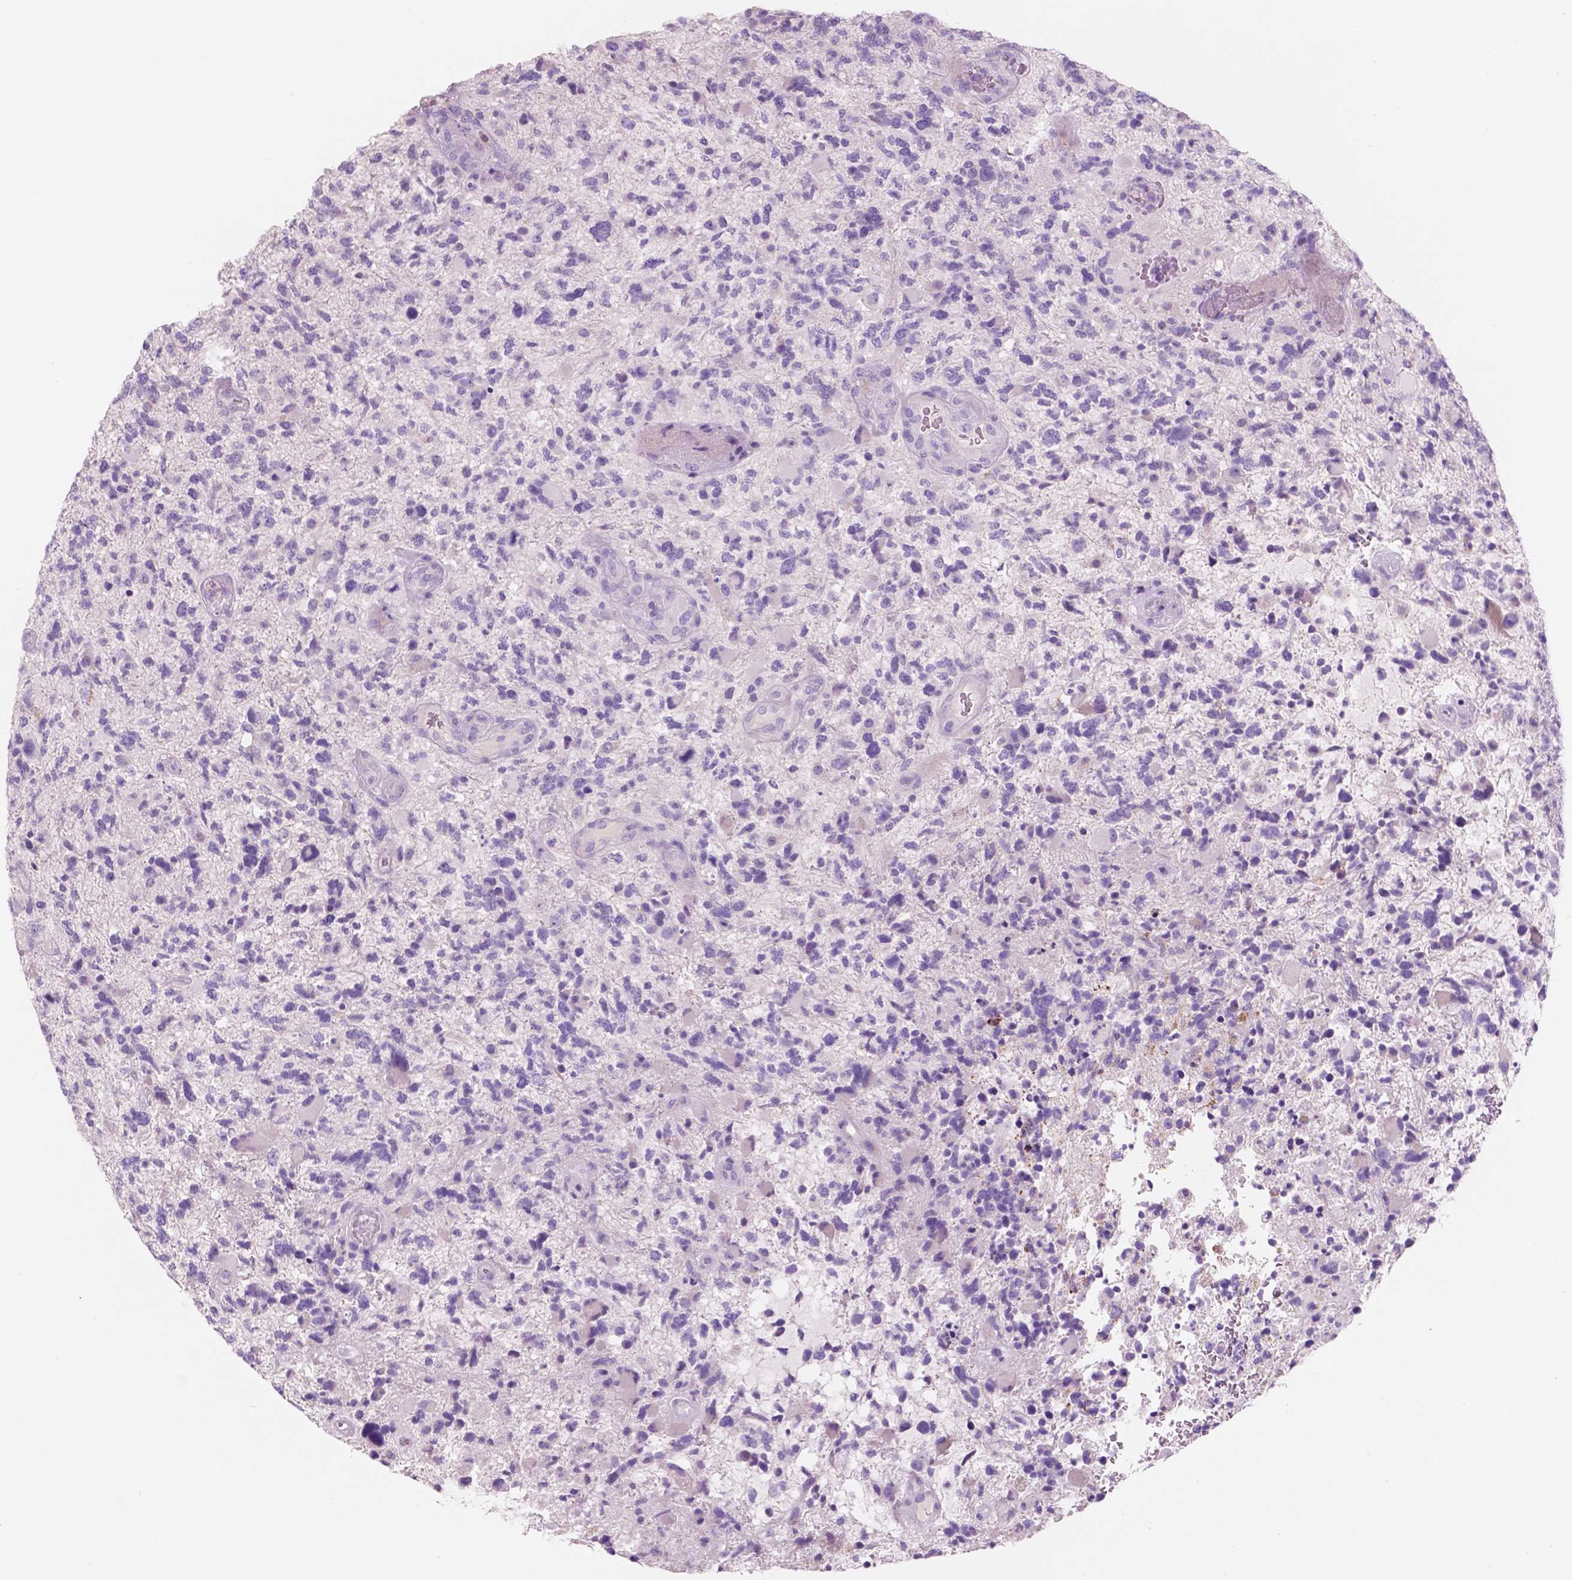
{"staining": {"intensity": "negative", "quantity": "none", "location": "none"}, "tissue": "glioma", "cell_type": "Tumor cells", "image_type": "cancer", "snomed": [{"axis": "morphology", "description": "Glioma, malignant, High grade"}, {"axis": "topography", "description": "Brain"}], "caption": "An IHC histopathology image of glioma is shown. There is no staining in tumor cells of glioma. (Brightfield microscopy of DAB (3,3'-diaminobenzidine) IHC at high magnification).", "gene": "CUZD1", "patient": {"sex": "female", "age": 71}}